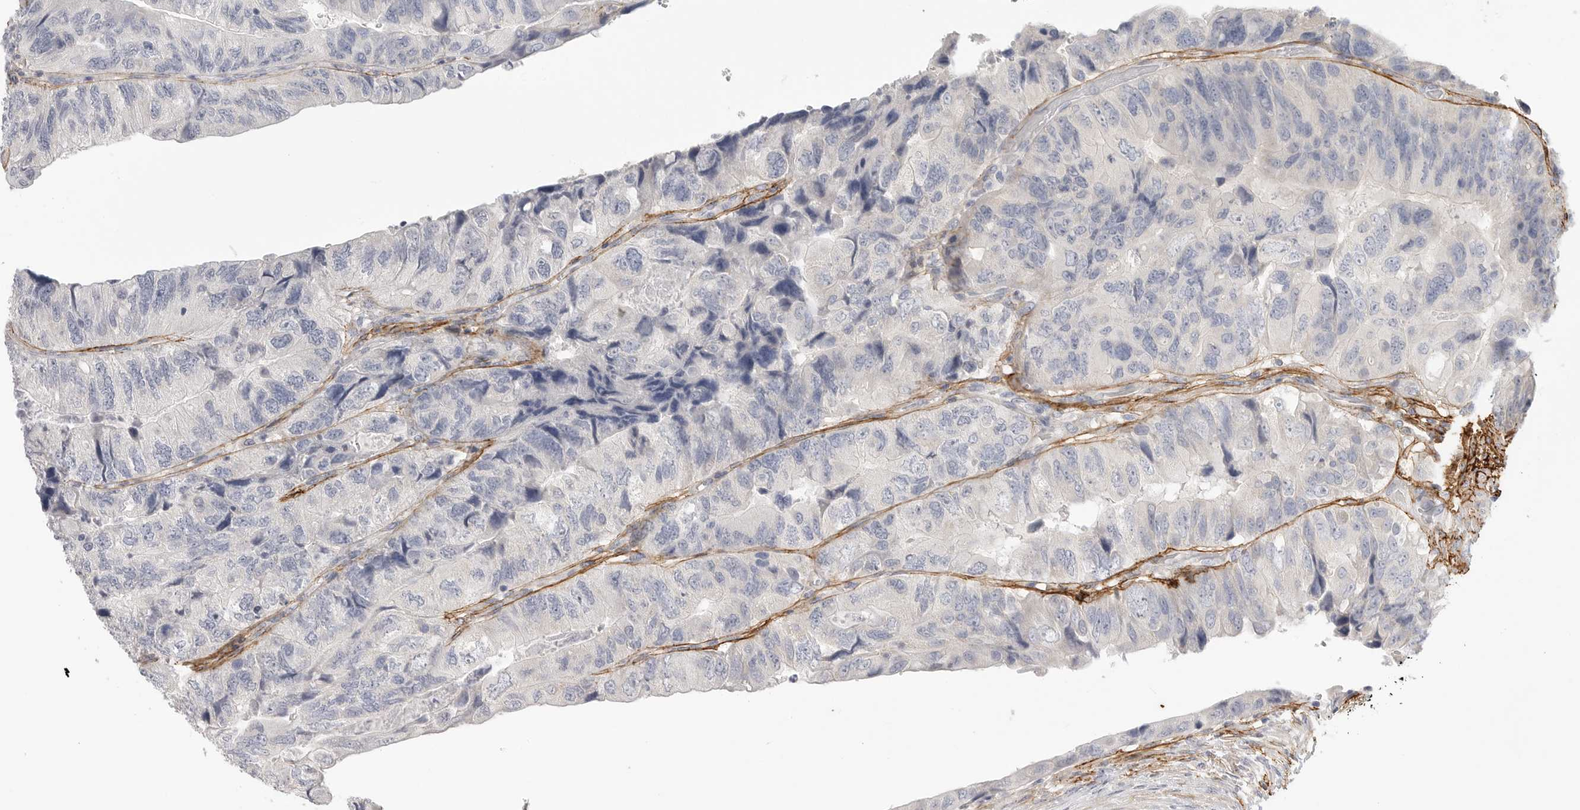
{"staining": {"intensity": "negative", "quantity": "none", "location": "none"}, "tissue": "colorectal cancer", "cell_type": "Tumor cells", "image_type": "cancer", "snomed": [{"axis": "morphology", "description": "Adenocarcinoma, NOS"}, {"axis": "topography", "description": "Rectum"}], "caption": "This is a histopathology image of IHC staining of adenocarcinoma (colorectal), which shows no expression in tumor cells.", "gene": "FBN2", "patient": {"sex": "male", "age": 63}}